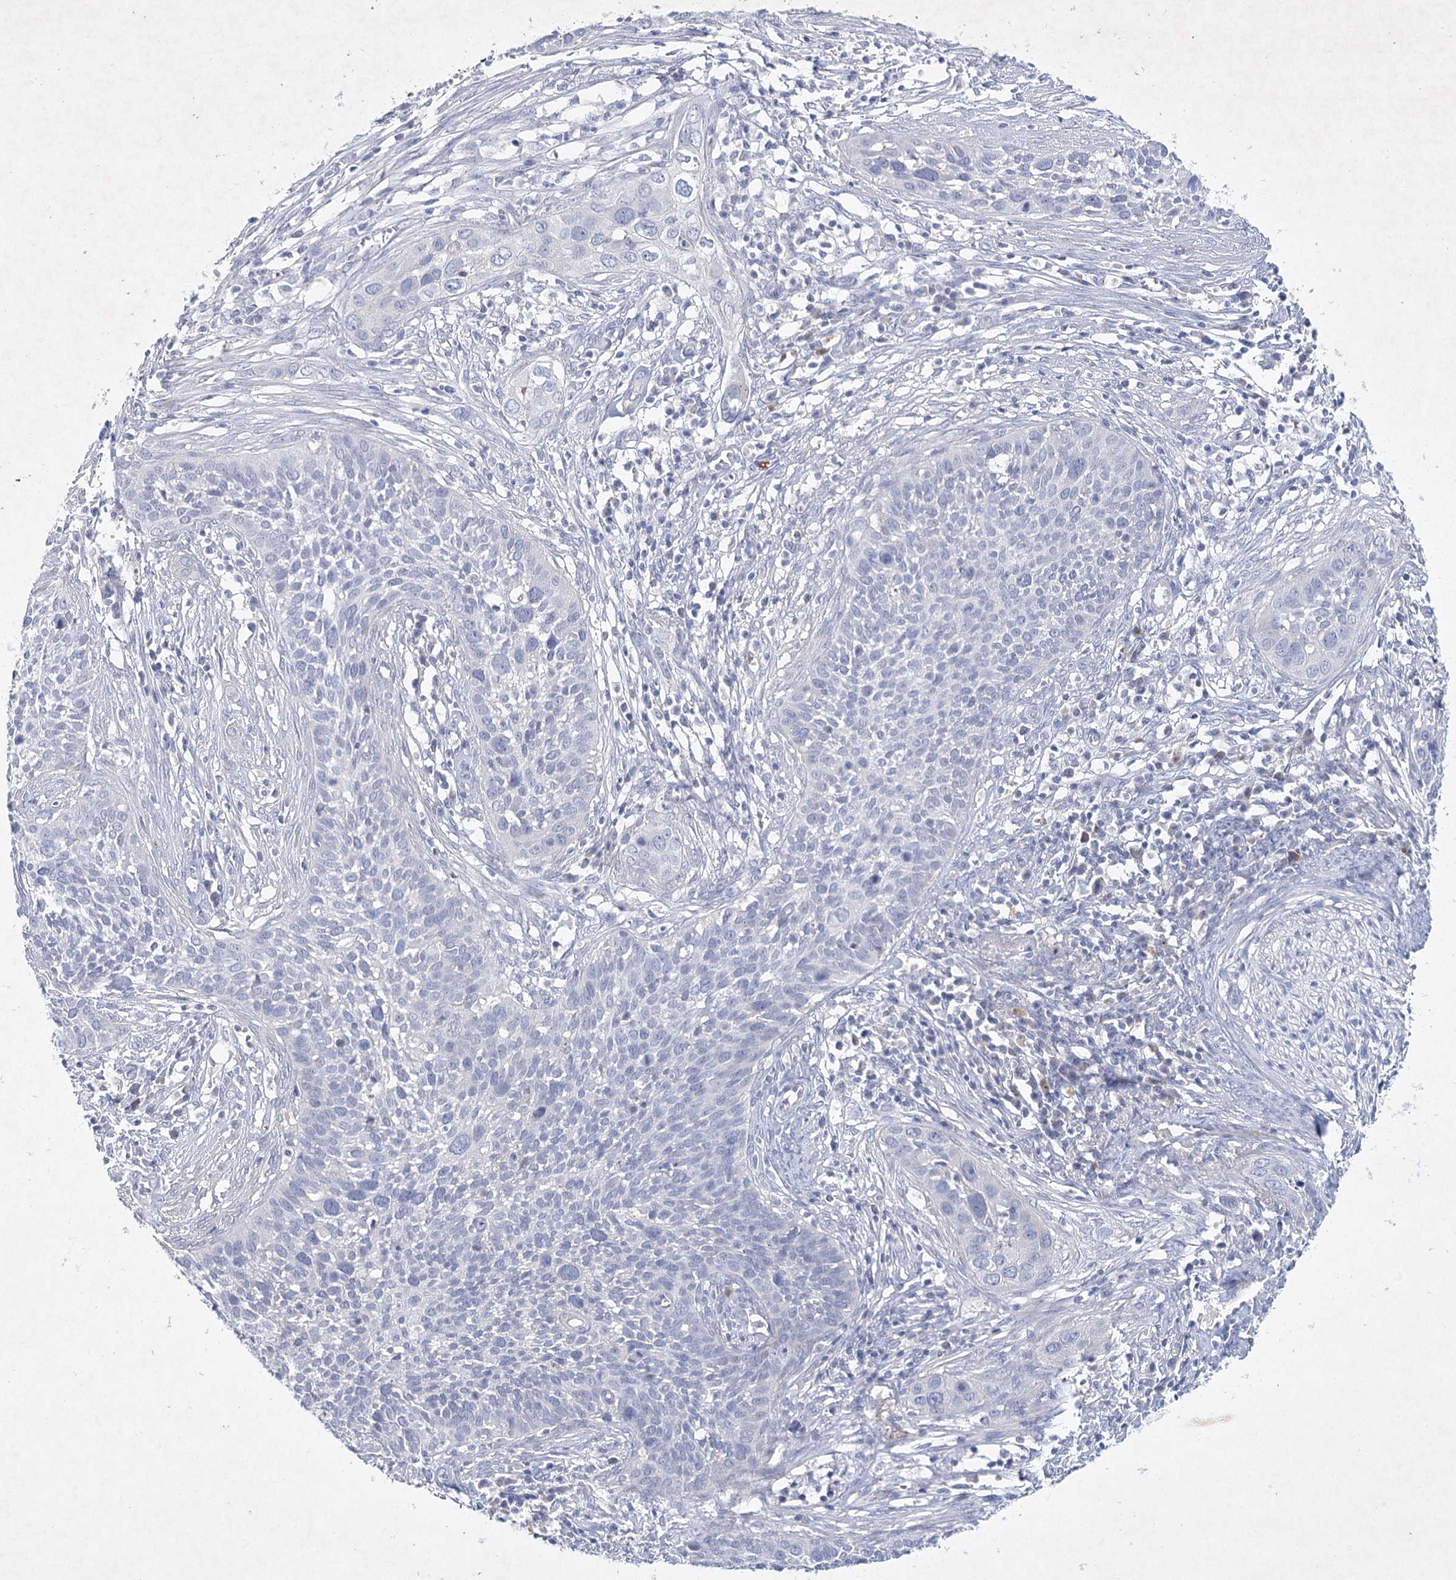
{"staining": {"intensity": "negative", "quantity": "none", "location": "none"}, "tissue": "cervical cancer", "cell_type": "Tumor cells", "image_type": "cancer", "snomed": [{"axis": "morphology", "description": "Squamous cell carcinoma, NOS"}, {"axis": "topography", "description": "Cervix"}], "caption": "Immunohistochemical staining of human cervical cancer (squamous cell carcinoma) exhibits no significant staining in tumor cells.", "gene": "MAP3K13", "patient": {"sex": "female", "age": 34}}